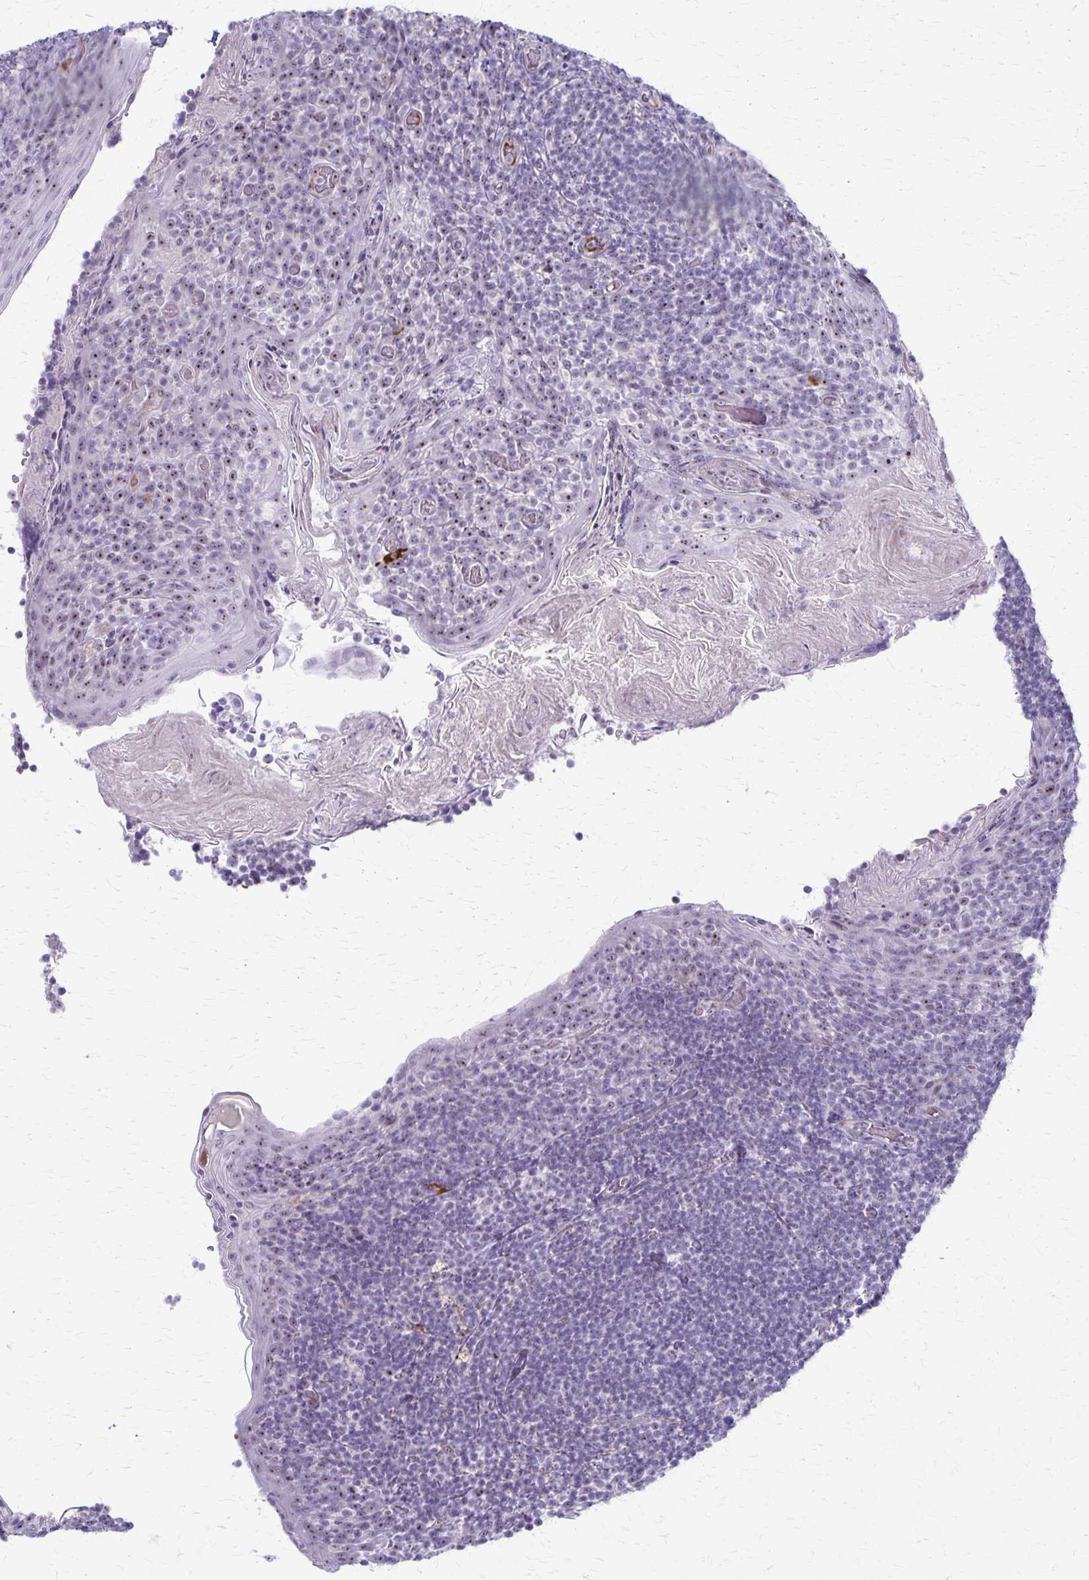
{"staining": {"intensity": "moderate", "quantity": ">75%", "location": "nuclear"}, "tissue": "tonsil", "cell_type": "Germinal center cells", "image_type": "normal", "snomed": [{"axis": "morphology", "description": "Normal tissue, NOS"}, {"axis": "topography", "description": "Tonsil"}], "caption": "IHC photomicrograph of benign tonsil: tonsil stained using IHC displays medium levels of moderate protein expression localized specifically in the nuclear of germinal center cells, appearing as a nuclear brown color.", "gene": "DLK2", "patient": {"sex": "female", "age": 10}}